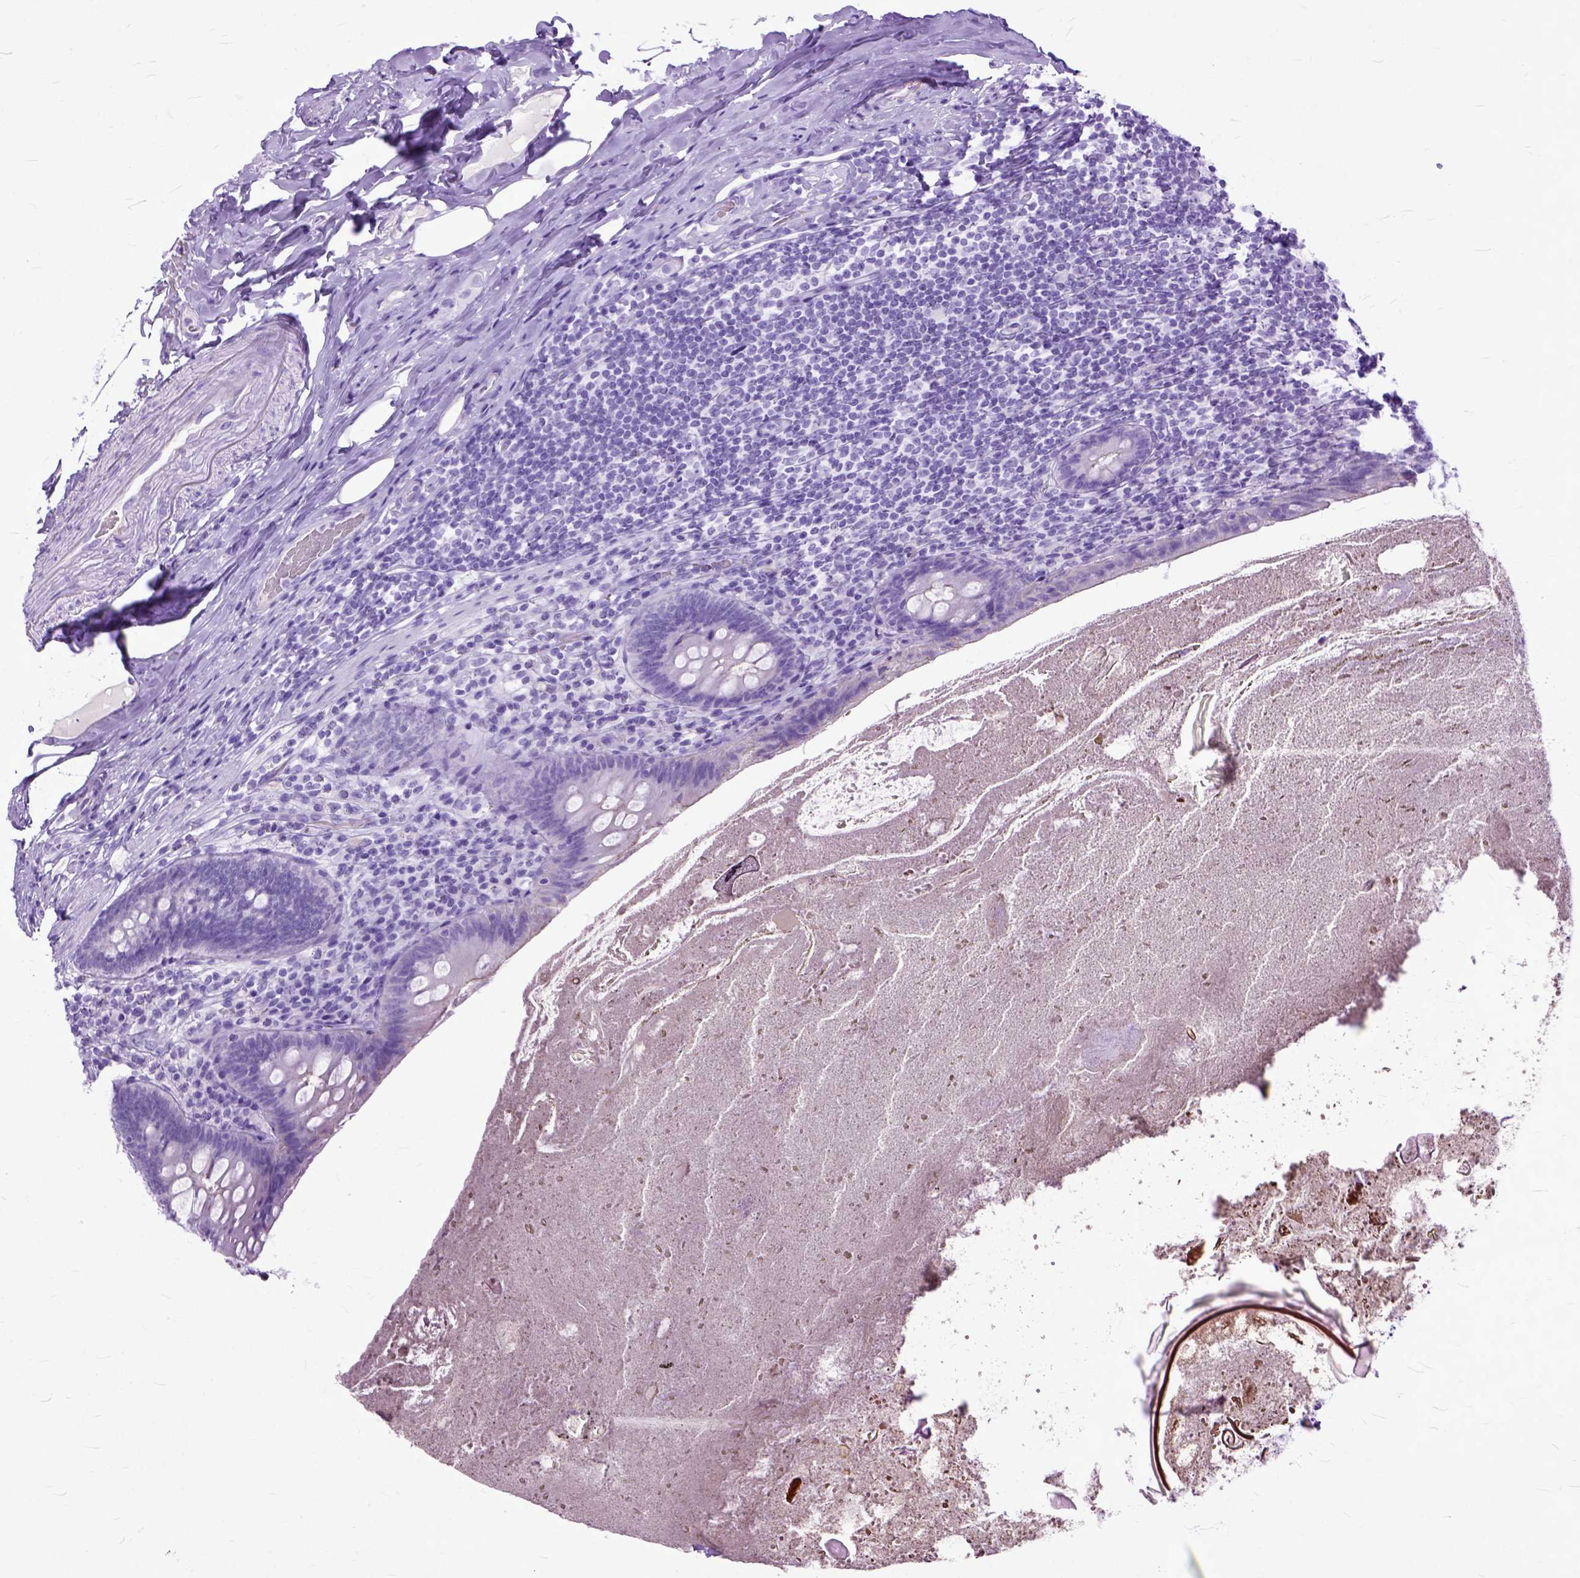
{"staining": {"intensity": "negative", "quantity": "none", "location": "none"}, "tissue": "appendix", "cell_type": "Glandular cells", "image_type": "normal", "snomed": [{"axis": "morphology", "description": "Normal tissue, NOS"}, {"axis": "topography", "description": "Appendix"}], "caption": "IHC photomicrograph of unremarkable appendix stained for a protein (brown), which reveals no expression in glandular cells.", "gene": "GNGT1", "patient": {"sex": "male", "age": 47}}